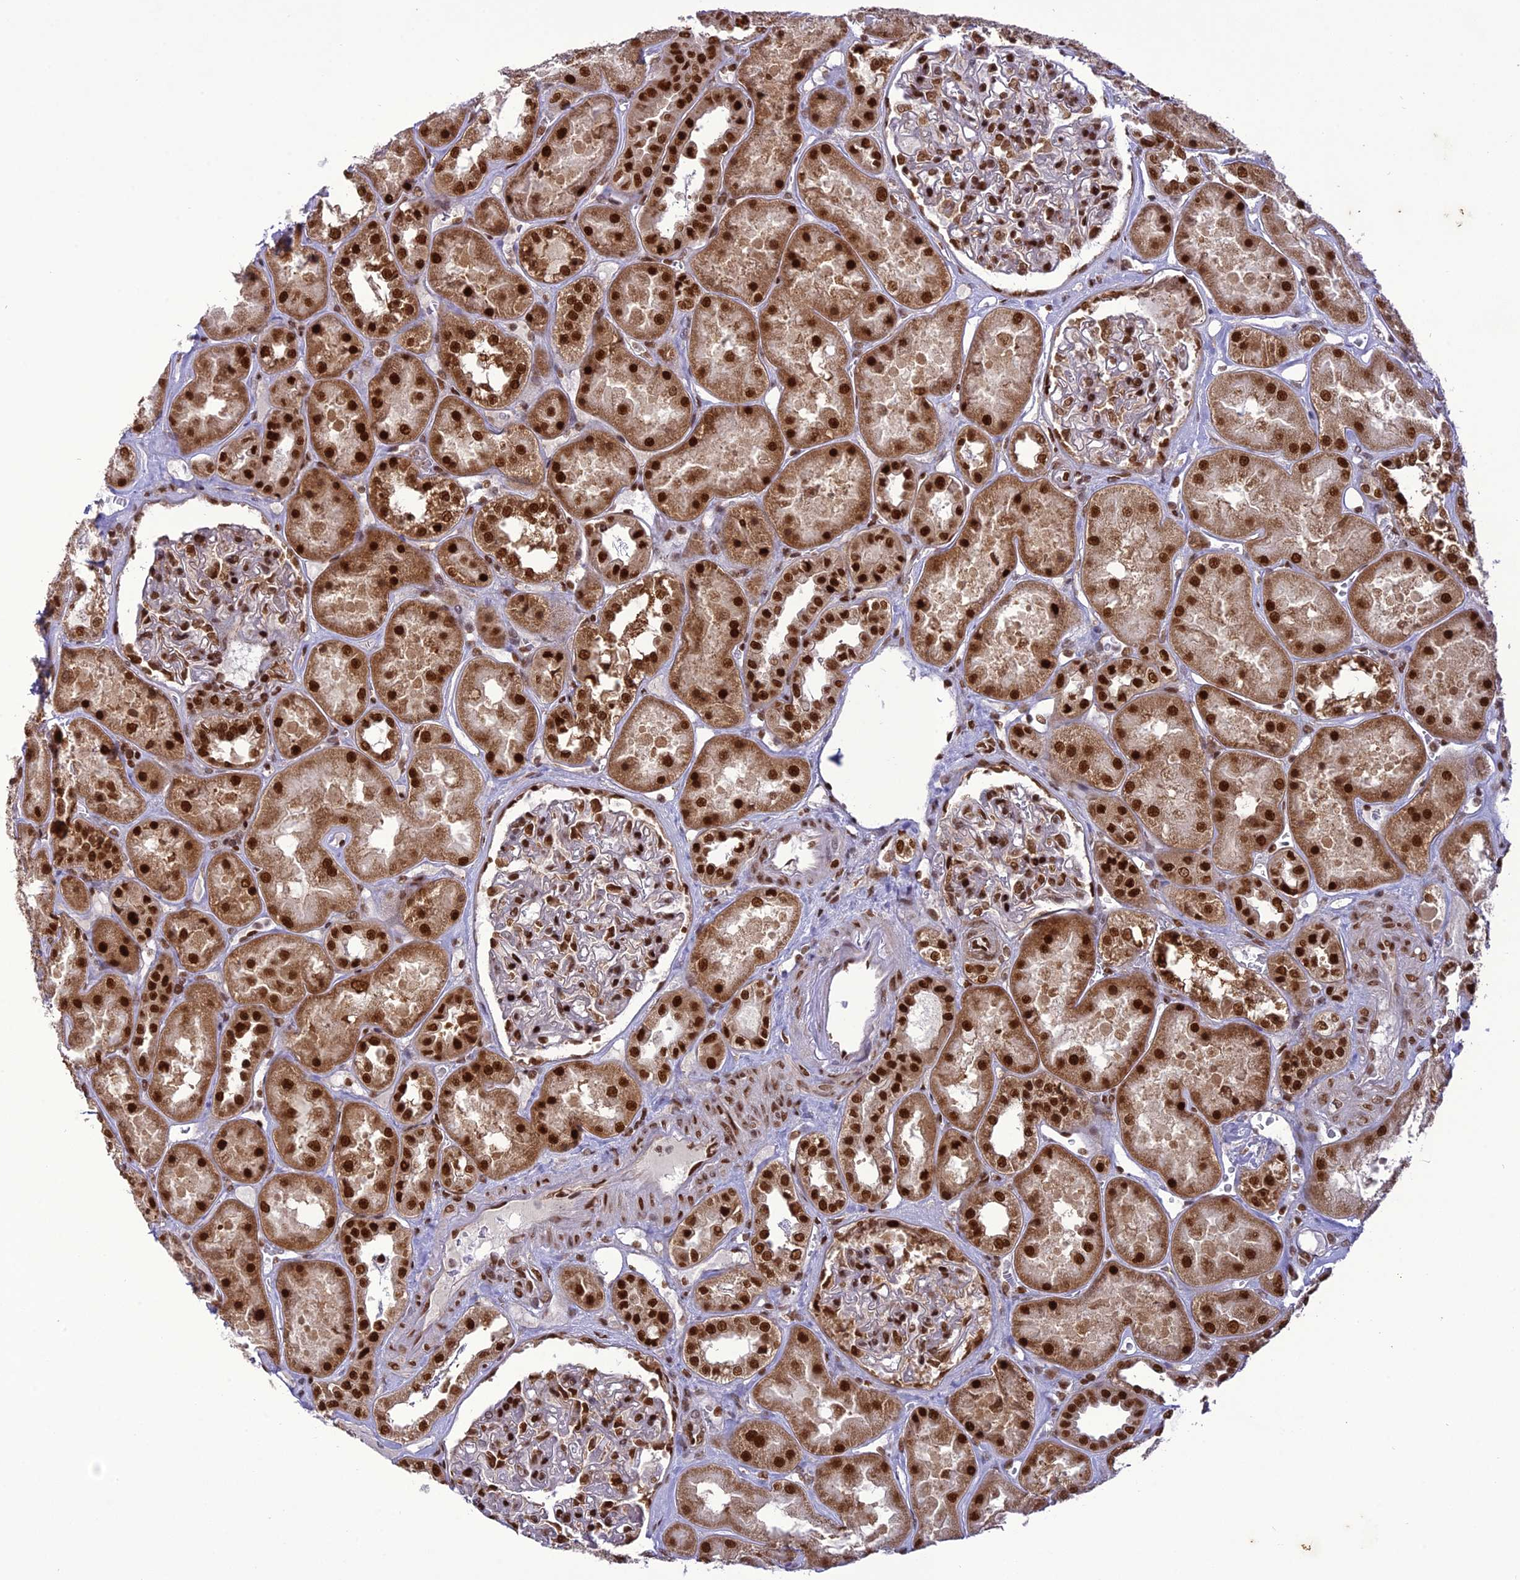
{"staining": {"intensity": "strong", "quantity": "25%-75%", "location": "nuclear"}, "tissue": "kidney", "cell_type": "Cells in glomeruli", "image_type": "normal", "snomed": [{"axis": "morphology", "description": "Normal tissue, NOS"}, {"axis": "topography", "description": "Kidney"}], "caption": "Immunohistochemical staining of unremarkable human kidney exhibits strong nuclear protein expression in approximately 25%-75% of cells in glomeruli.", "gene": "DDX1", "patient": {"sex": "male", "age": 70}}